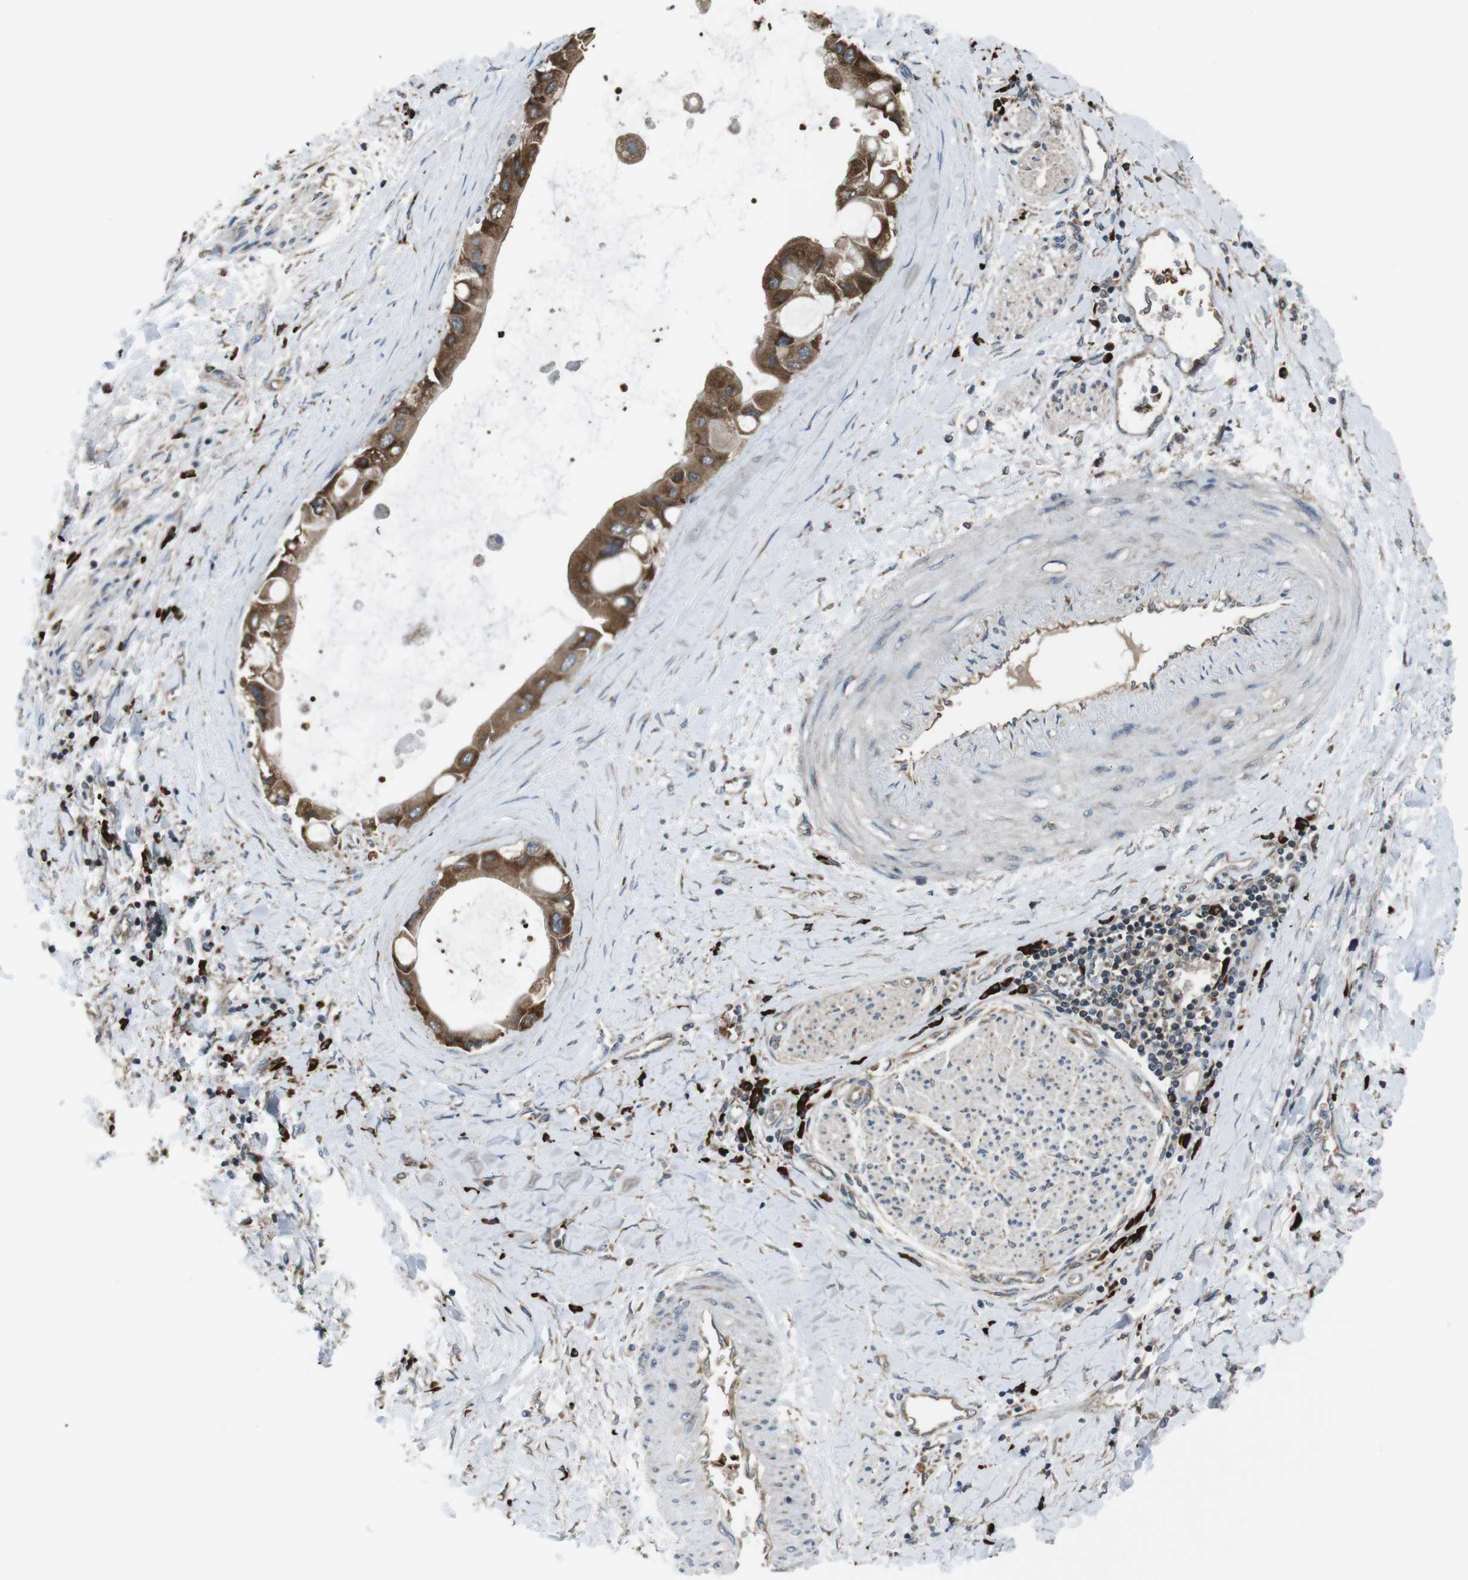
{"staining": {"intensity": "moderate", "quantity": ">75%", "location": "cytoplasmic/membranous"}, "tissue": "liver cancer", "cell_type": "Tumor cells", "image_type": "cancer", "snomed": [{"axis": "morphology", "description": "Cholangiocarcinoma"}, {"axis": "topography", "description": "Liver"}], "caption": "High-power microscopy captured an IHC image of cholangiocarcinoma (liver), revealing moderate cytoplasmic/membranous positivity in about >75% of tumor cells.", "gene": "SSR3", "patient": {"sex": "male", "age": 50}}